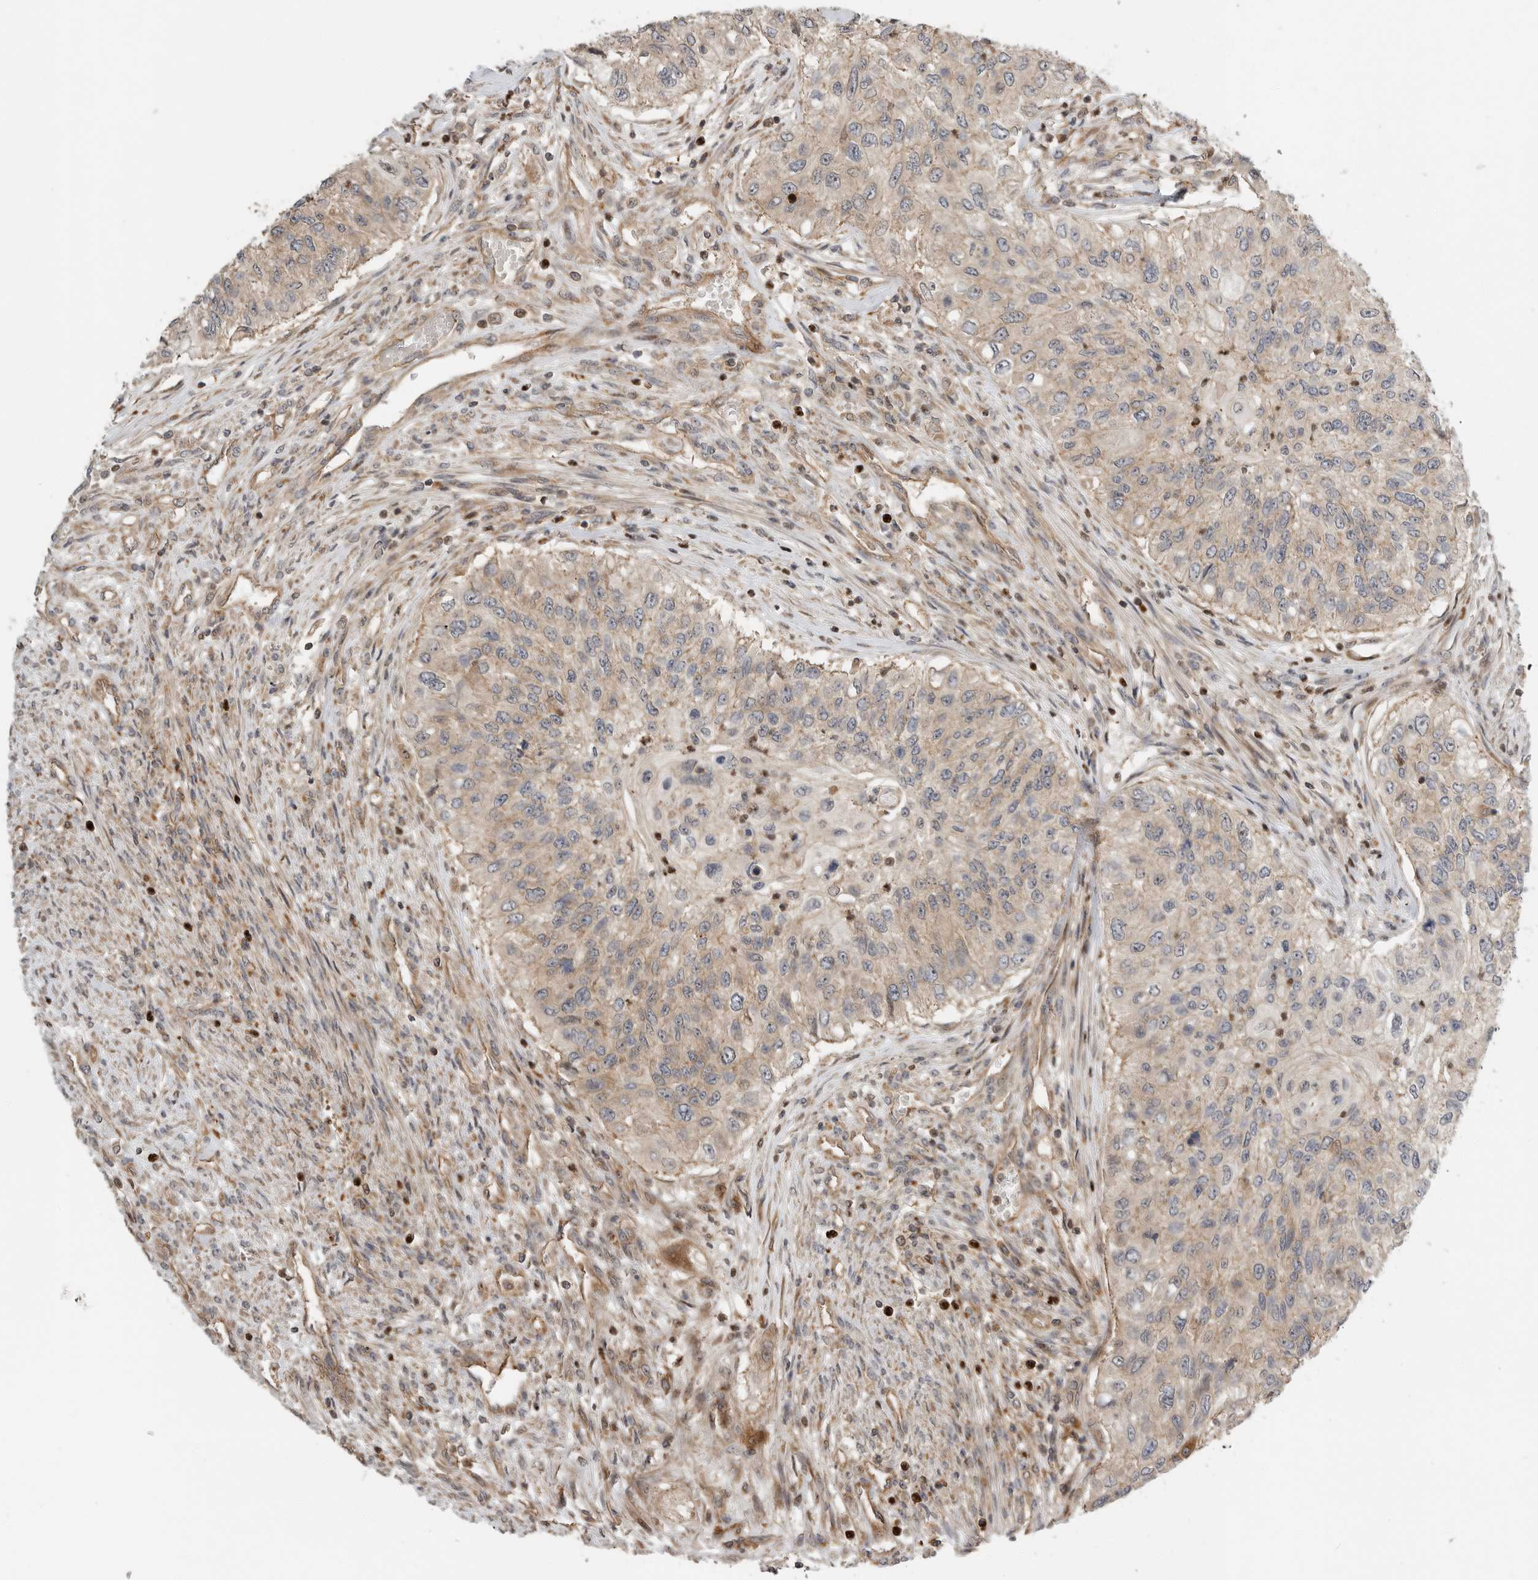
{"staining": {"intensity": "weak", "quantity": "25%-75%", "location": "cytoplasmic/membranous"}, "tissue": "urothelial cancer", "cell_type": "Tumor cells", "image_type": "cancer", "snomed": [{"axis": "morphology", "description": "Urothelial carcinoma, High grade"}, {"axis": "topography", "description": "Urinary bladder"}], "caption": "DAB (3,3'-diaminobenzidine) immunohistochemical staining of urothelial cancer reveals weak cytoplasmic/membranous protein positivity in approximately 25%-75% of tumor cells. (IHC, brightfield microscopy, high magnification).", "gene": "STRAP", "patient": {"sex": "female", "age": 60}}